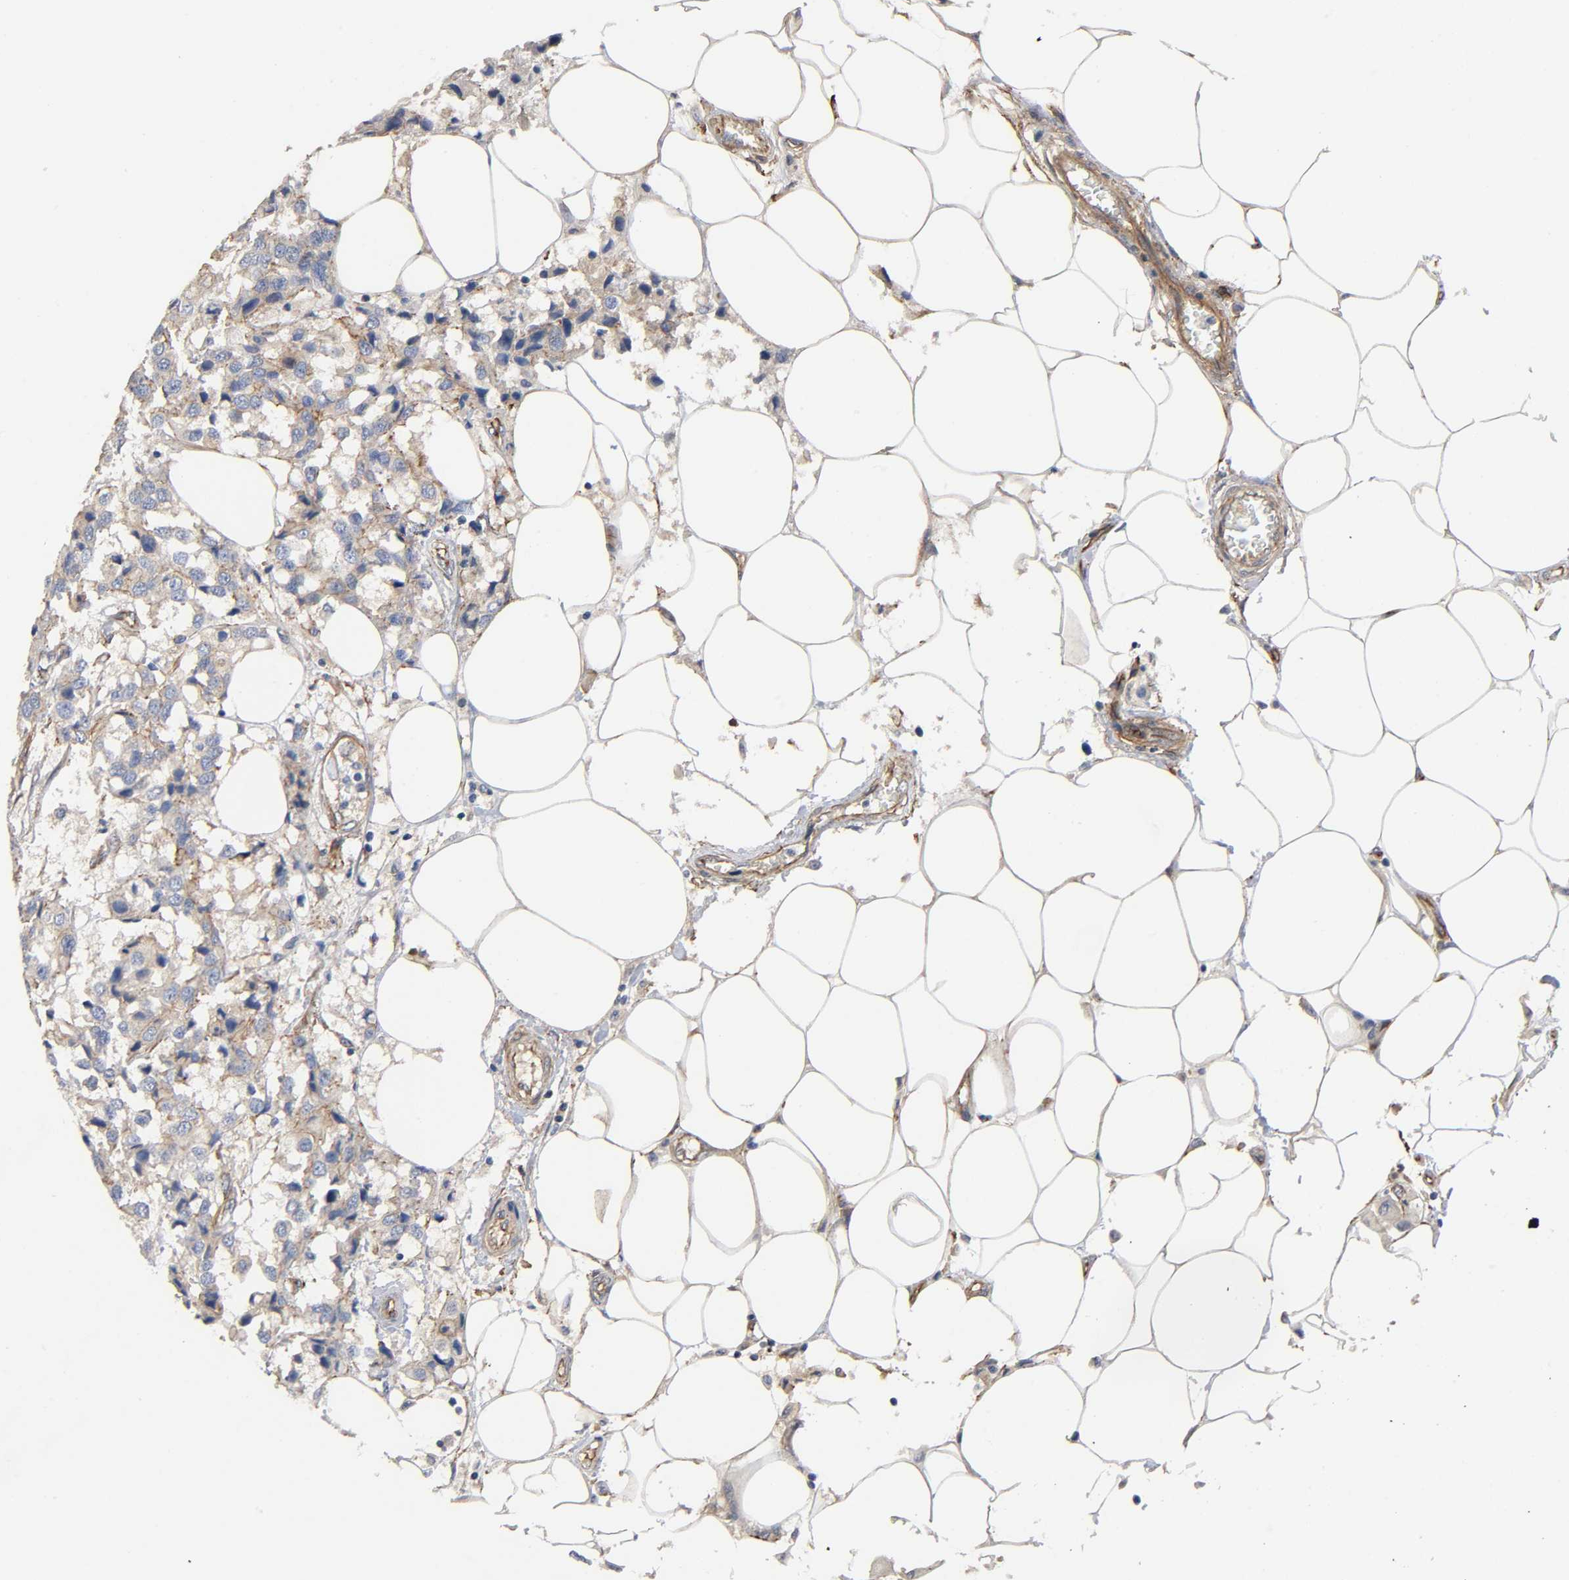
{"staining": {"intensity": "weak", "quantity": ">75%", "location": "cytoplasmic/membranous"}, "tissue": "breast cancer", "cell_type": "Tumor cells", "image_type": "cancer", "snomed": [{"axis": "morphology", "description": "Duct carcinoma"}, {"axis": "topography", "description": "Breast"}], "caption": "A brown stain shows weak cytoplasmic/membranous staining of a protein in breast infiltrating ductal carcinoma tumor cells.", "gene": "MARS1", "patient": {"sex": "female", "age": 80}}